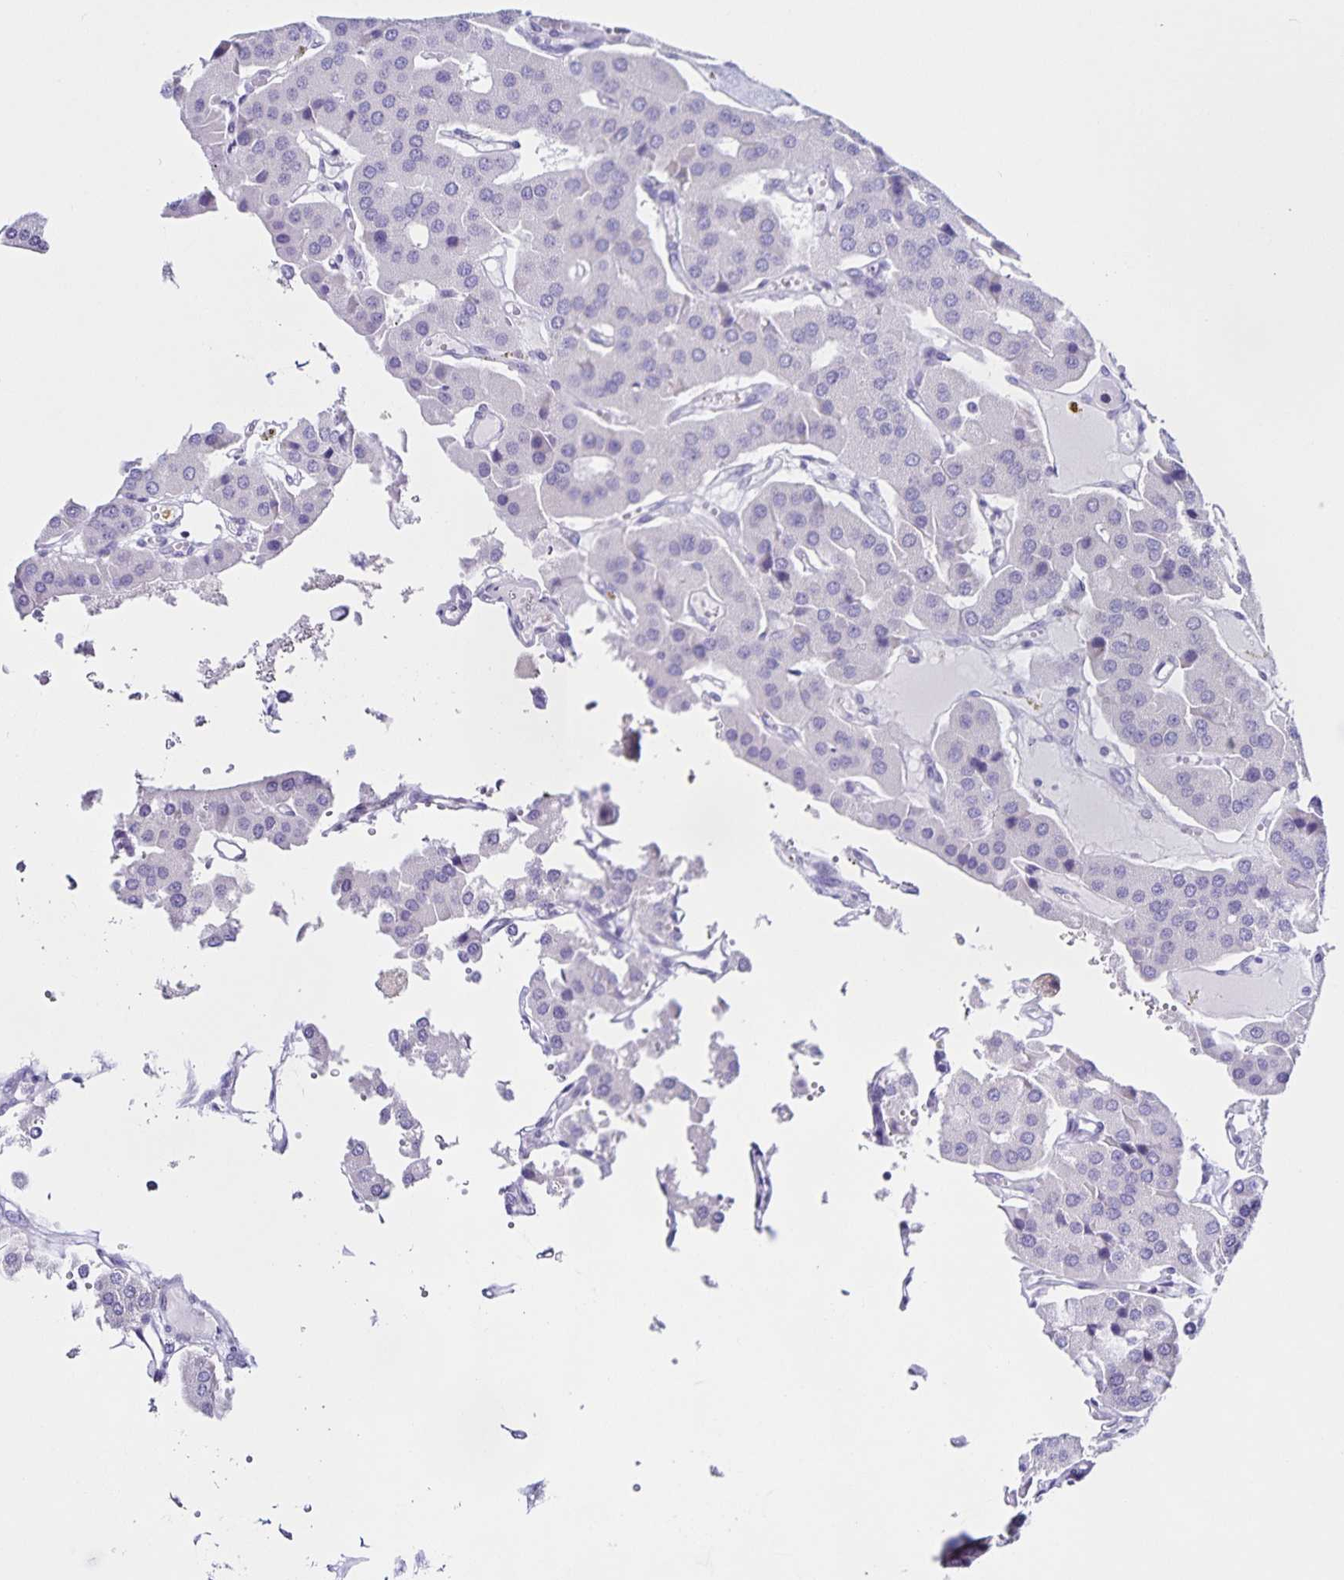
{"staining": {"intensity": "negative", "quantity": "none", "location": "none"}, "tissue": "parathyroid gland", "cell_type": "Glandular cells", "image_type": "normal", "snomed": [{"axis": "morphology", "description": "Normal tissue, NOS"}, {"axis": "morphology", "description": "Adenoma, NOS"}, {"axis": "topography", "description": "Parathyroid gland"}], "caption": "DAB immunohistochemical staining of benign human parathyroid gland reveals no significant positivity in glandular cells. (Brightfield microscopy of DAB (3,3'-diaminobenzidine) immunohistochemistry (IHC) at high magnification).", "gene": "FAM170A", "patient": {"sex": "female", "age": 86}}